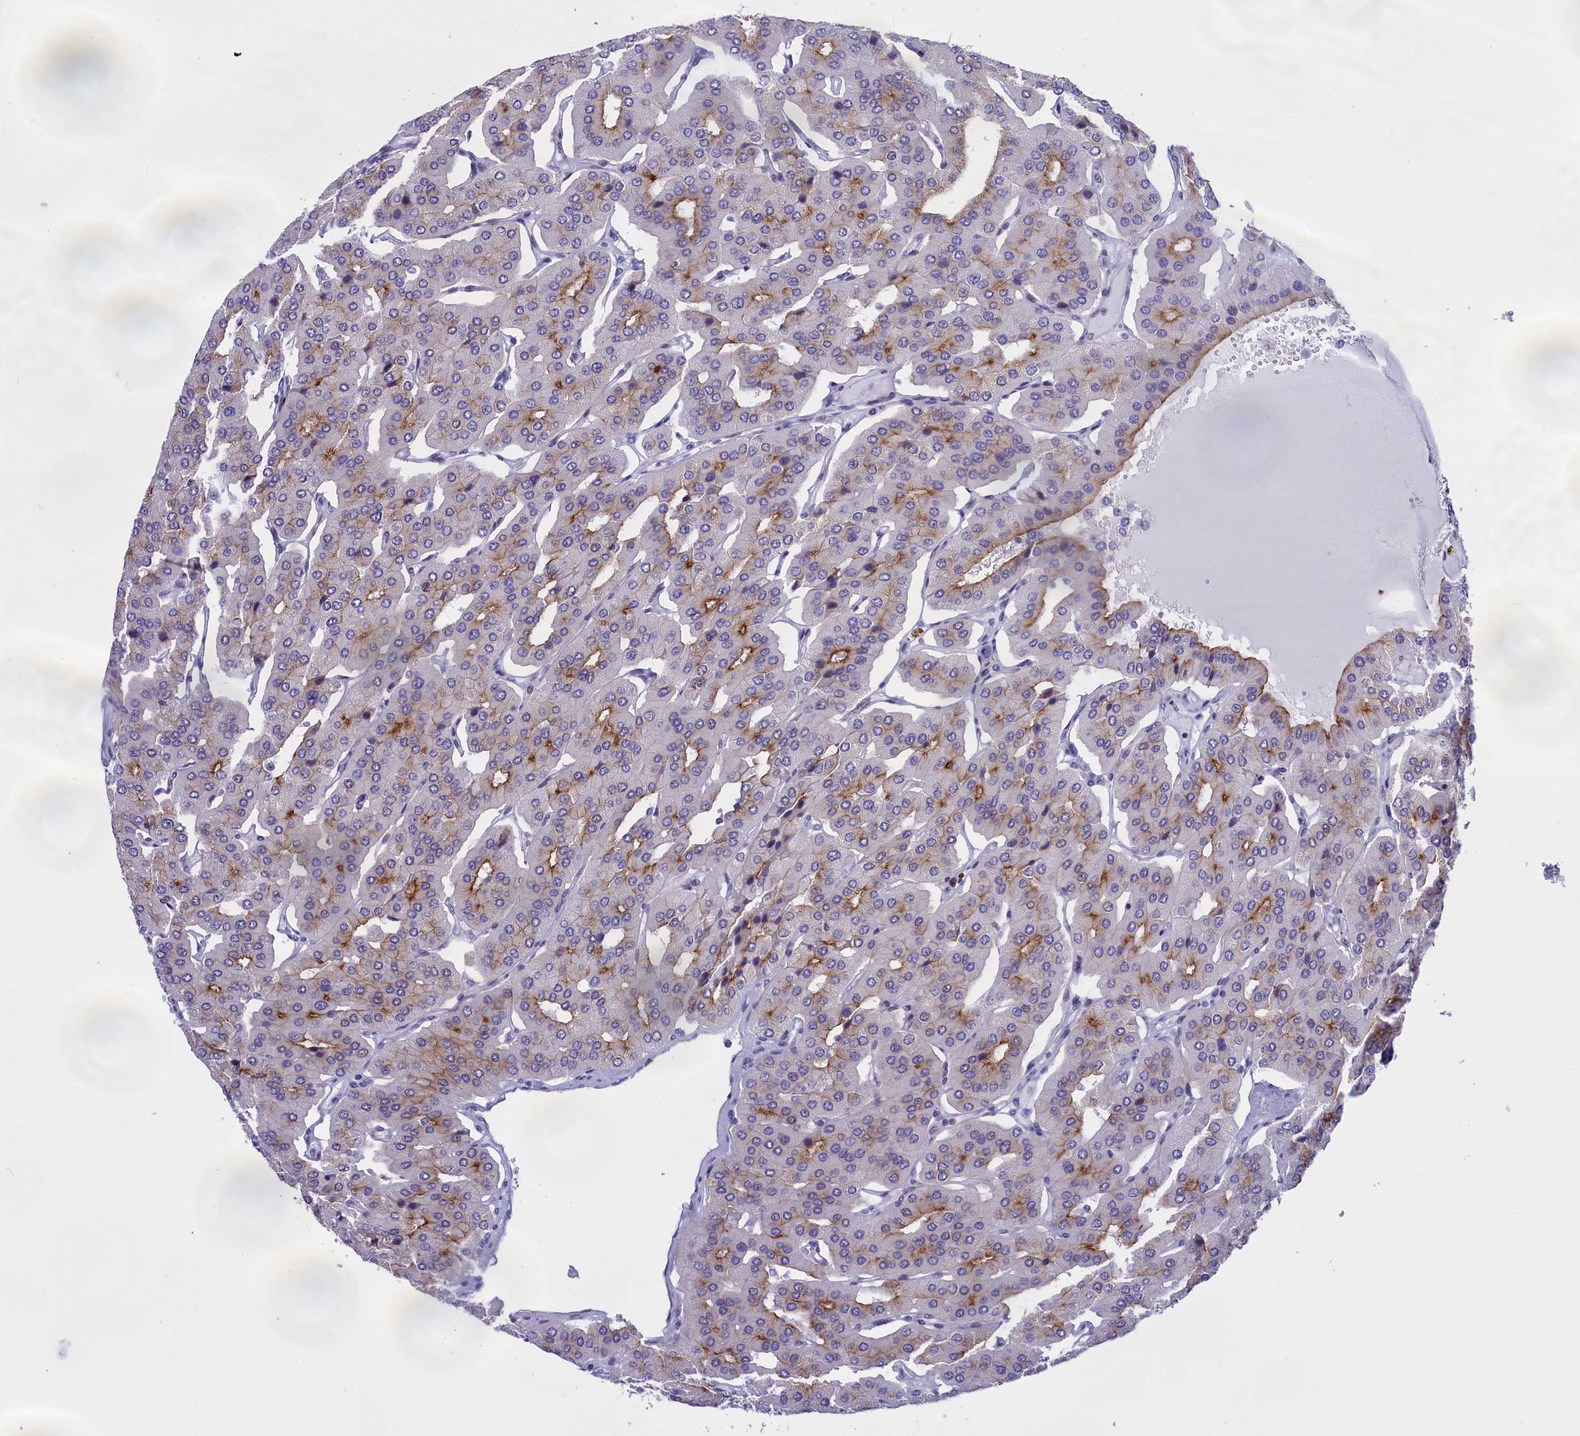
{"staining": {"intensity": "moderate", "quantity": "<25%", "location": "cytoplasmic/membranous"}, "tissue": "parathyroid gland", "cell_type": "Glandular cells", "image_type": "normal", "snomed": [{"axis": "morphology", "description": "Normal tissue, NOS"}, {"axis": "morphology", "description": "Adenoma, NOS"}, {"axis": "topography", "description": "Parathyroid gland"}], "caption": "Protein staining by immunohistochemistry (IHC) displays moderate cytoplasmic/membranous staining in about <25% of glandular cells in benign parathyroid gland.", "gene": "SPIRE2", "patient": {"sex": "female", "age": 86}}